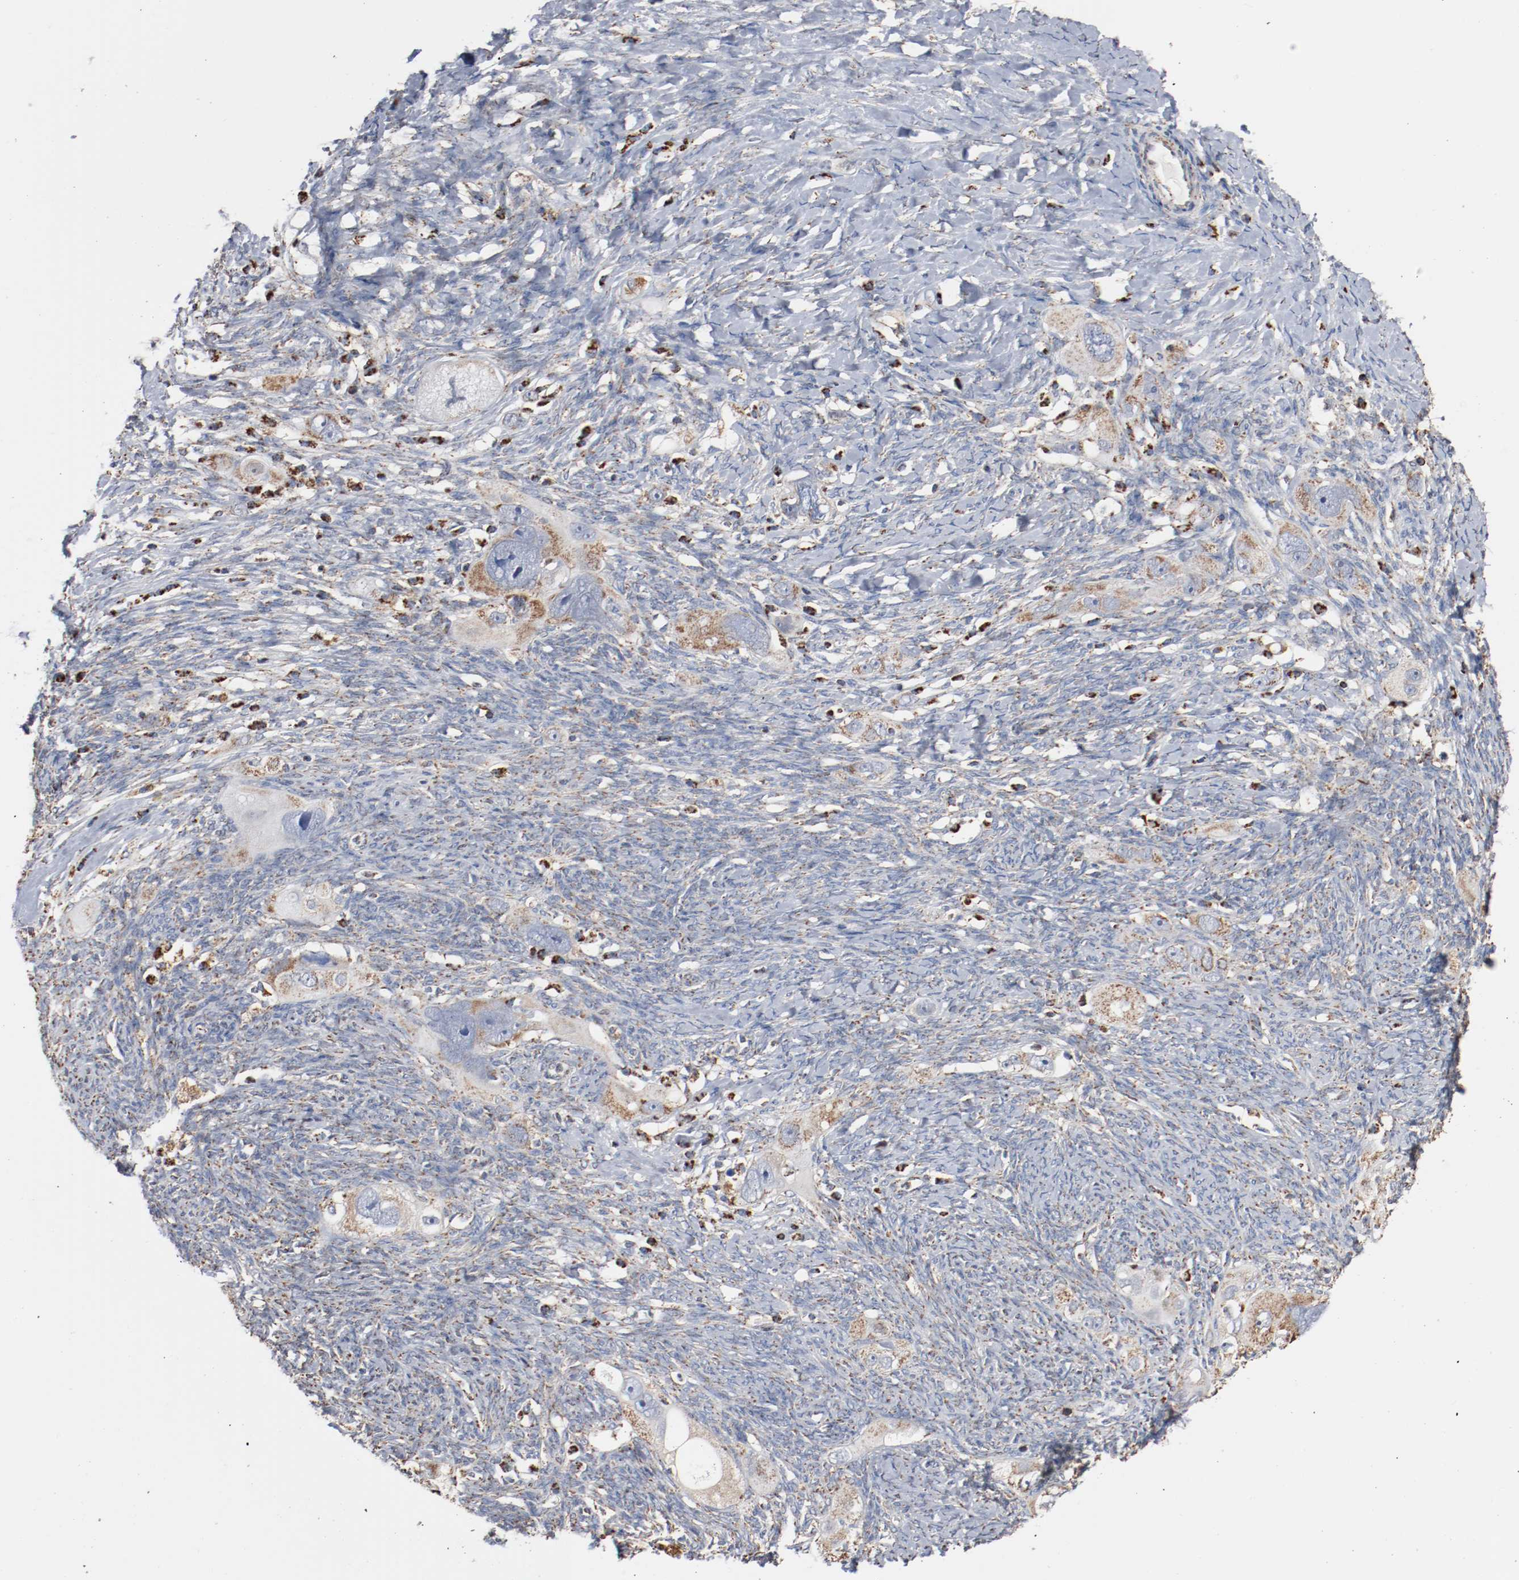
{"staining": {"intensity": "moderate", "quantity": ">75%", "location": "cytoplasmic/membranous"}, "tissue": "ovarian cancer", "cell_type": "Tumor cells", "image_type": "cancer", "snomed": [{"axis": "morphology", "description": "Normal tissue, NOS"}, {"axis": "morphology", "description": "Cystadenocarcinoma, serous, NOS"}, {"axis": "topography", "description": "Ovary"}], "caption": "A brown stain highlights moderate cytoplasmic/membranous expression of a protein in ovarian cancer (serous cystadenocarcinoma) tumor cells.", "gene": "NDUFS4", "patient": {"sex": "female", "age": 62}}